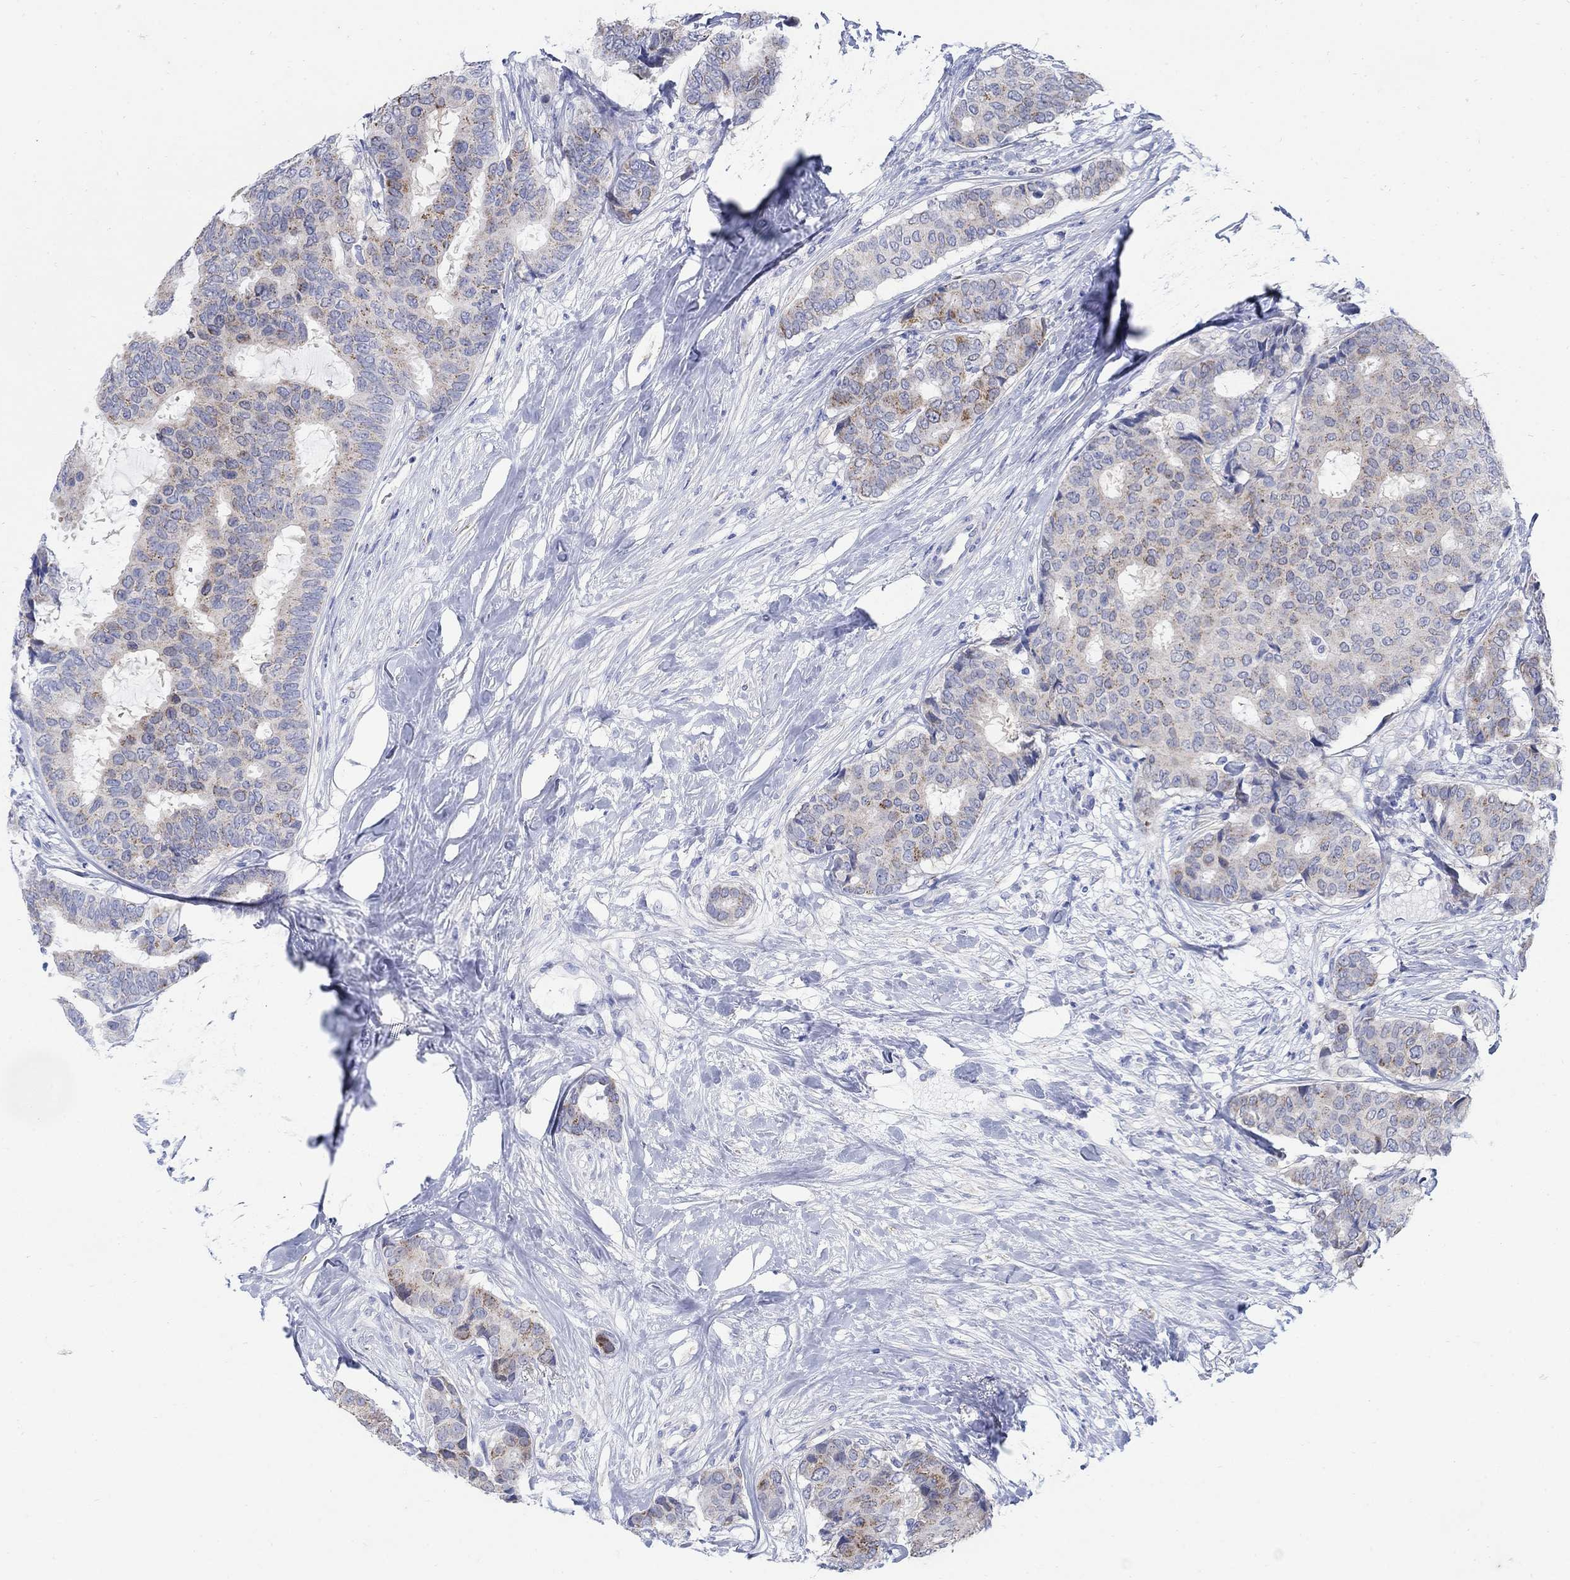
{"staining": {"intensity": "moderate", "quantity": "<25%", "location": "cytoplasmic/membranous"}, "tissue": "breast cancer", "cell_type": "Tumor cells", "image_type": "cancer", "snomed": [{"axis": "morphology", "description": "Duct carcinoma"}, {"axis": "topography", "description": "Breast"}], "caption": "Breast infiltrating ductal carcinoma was stained to show a protein in brown. There is low levels of moderate cytoplasmic/membranous positivity in approximately <25% of tumor cells.", "gene": "ZDHHC14", "patient": {"sex": "female", "age": 75}}